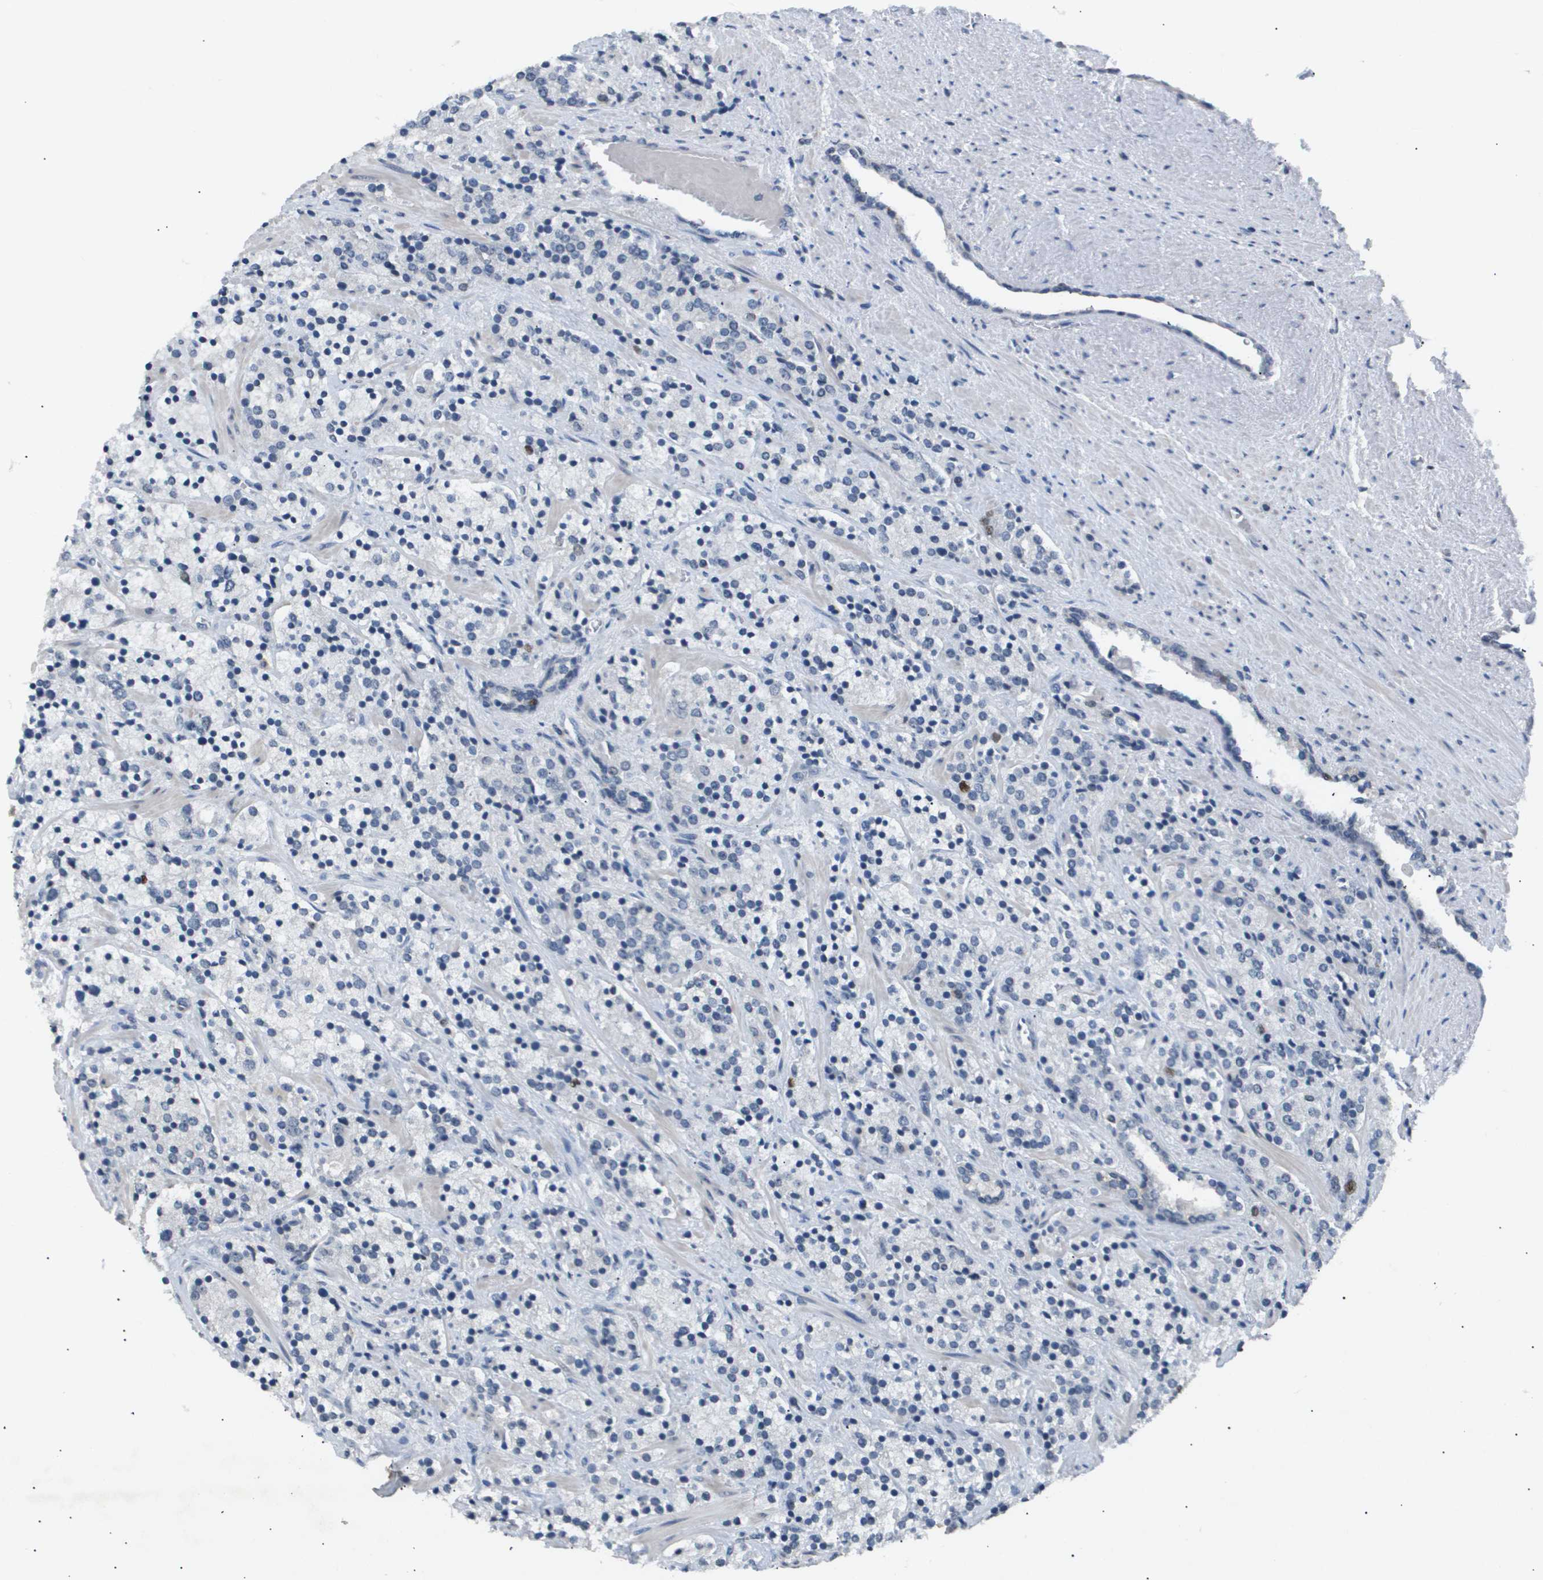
{"staining": {"intensity": "moderate", "quantity": "<25%", "location": "nuclear"}, "tissue": "prostate cancer", "cell_type": "Tumor cells", "image_type": "cancer", "snomed": [{"axis": "morphology", "description": "Adenocarcinoma, High grade"}, {"axis": "topography", "description": "Prostate"}], "caption": "Human adenocarcinoma (high-grade) (prostate) stained for a protein (brown) displays moderate nuclear positive positivity in approximately <25% of tumor cells.", "gene": "ANAPC2", "patient": {"sex": "male", "age": 71}}